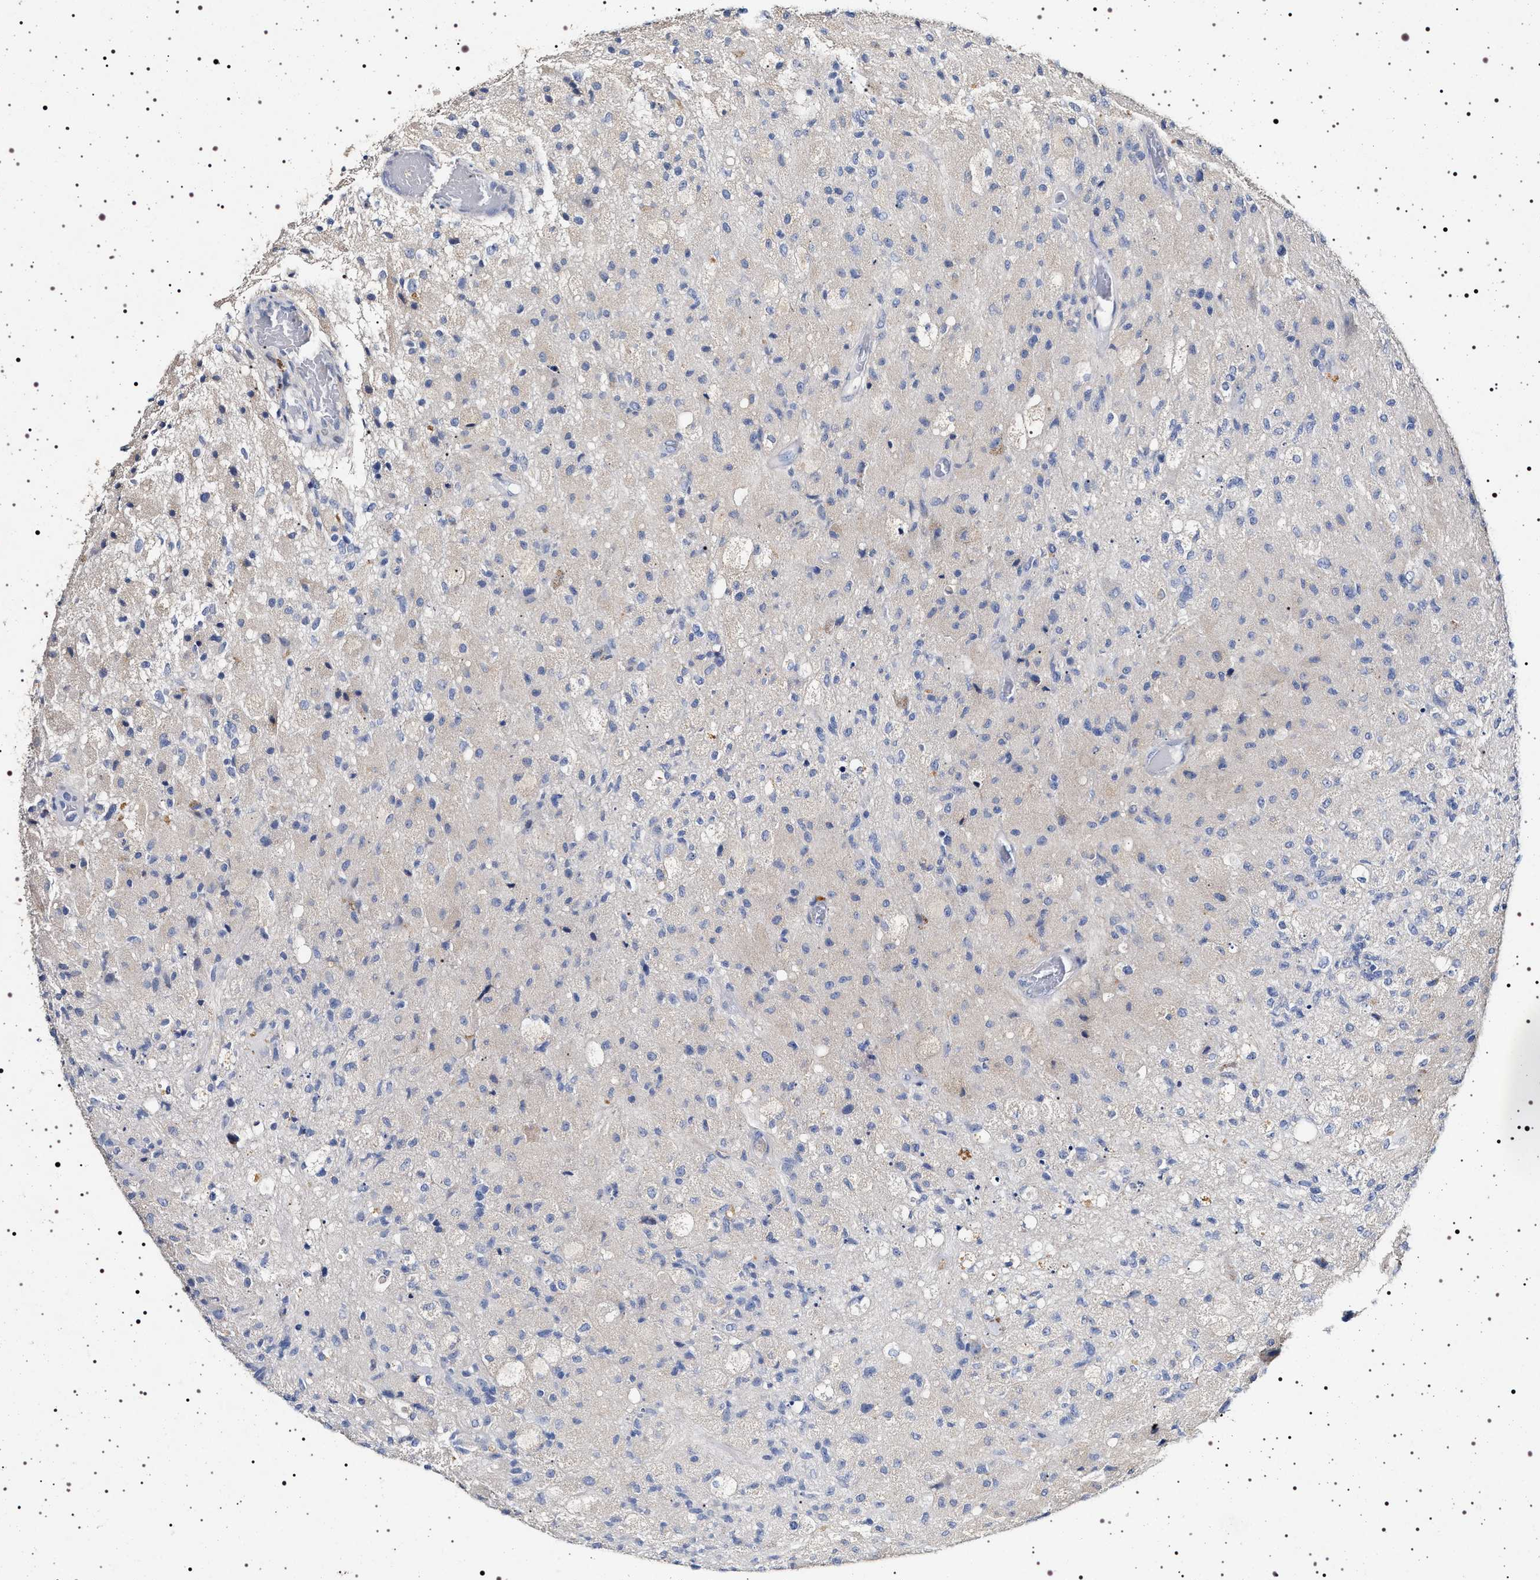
{"staining": {"intensity": "negative", "quantity": "none", "location": "none"}, "tissue": "glioma", "cell_type": "Tumor cells", "image_type": "cancer", "snomed": [{"axis": "morphology", "description": "Normal tissue, NOS"}, {"axis": "morphology", "description": "Glioma, malignant, High grade"}, {"axis": "topography", "description": "Cerebral cortex"}], "caption": "A high-resolution micrograph shows IHC staining of glioma, which exhibits no significant expression in tumor cells.", "gene": "NAALADL2", "patient": {"sex": "male", "age": 77}}